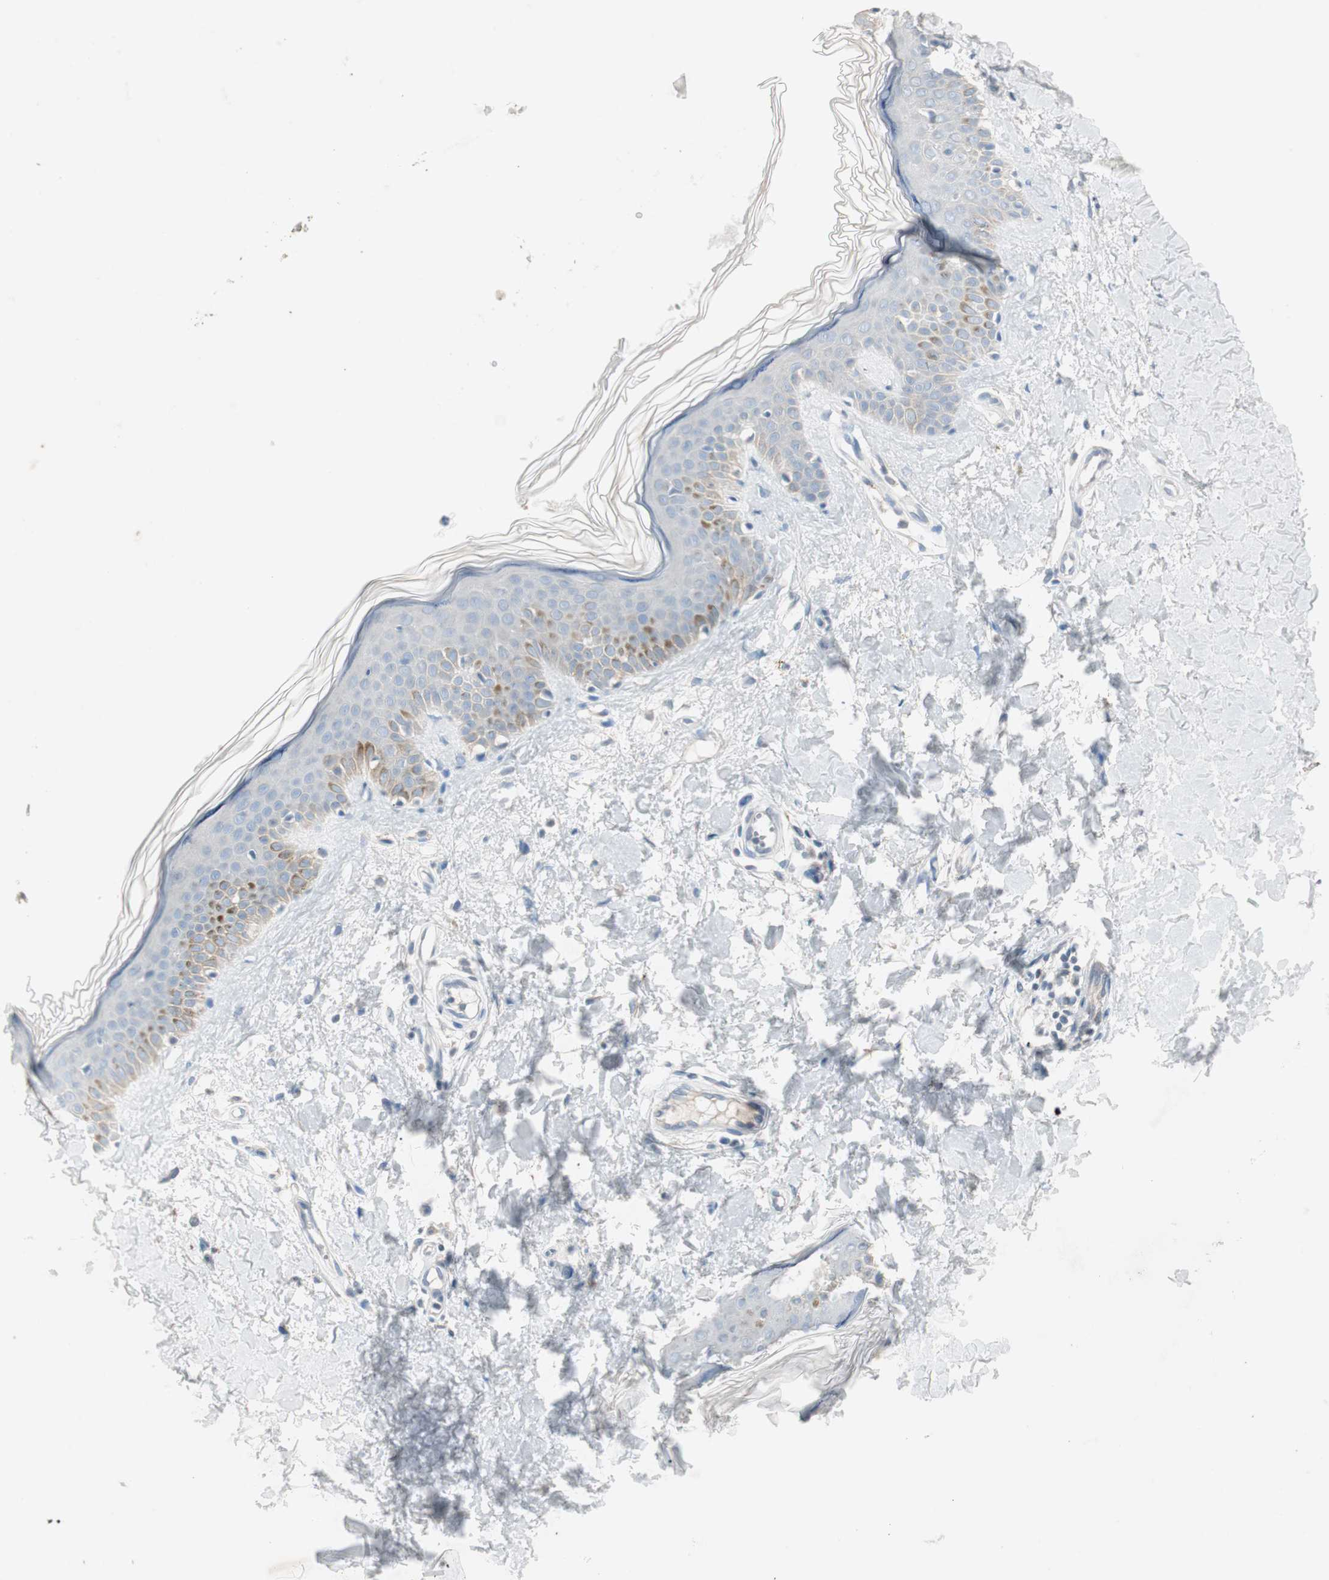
{"staining": {"intensity": "negative", "quantity": "none", "location": "none"}, "tissue": "skin", "cell_type": "Fibroblasts", "image_type": "normal", "snomed": [{"axis": "morphology", "description": "Normal tissue, NOS"}, {"axis": "topography", "description": "Skin"}], "caption": "Immunohistochemical staining of benign human skin shows no significant positivity in fibroblasts.", "gene": "KHK", "patient": {"sex": "male", "age": 67}}